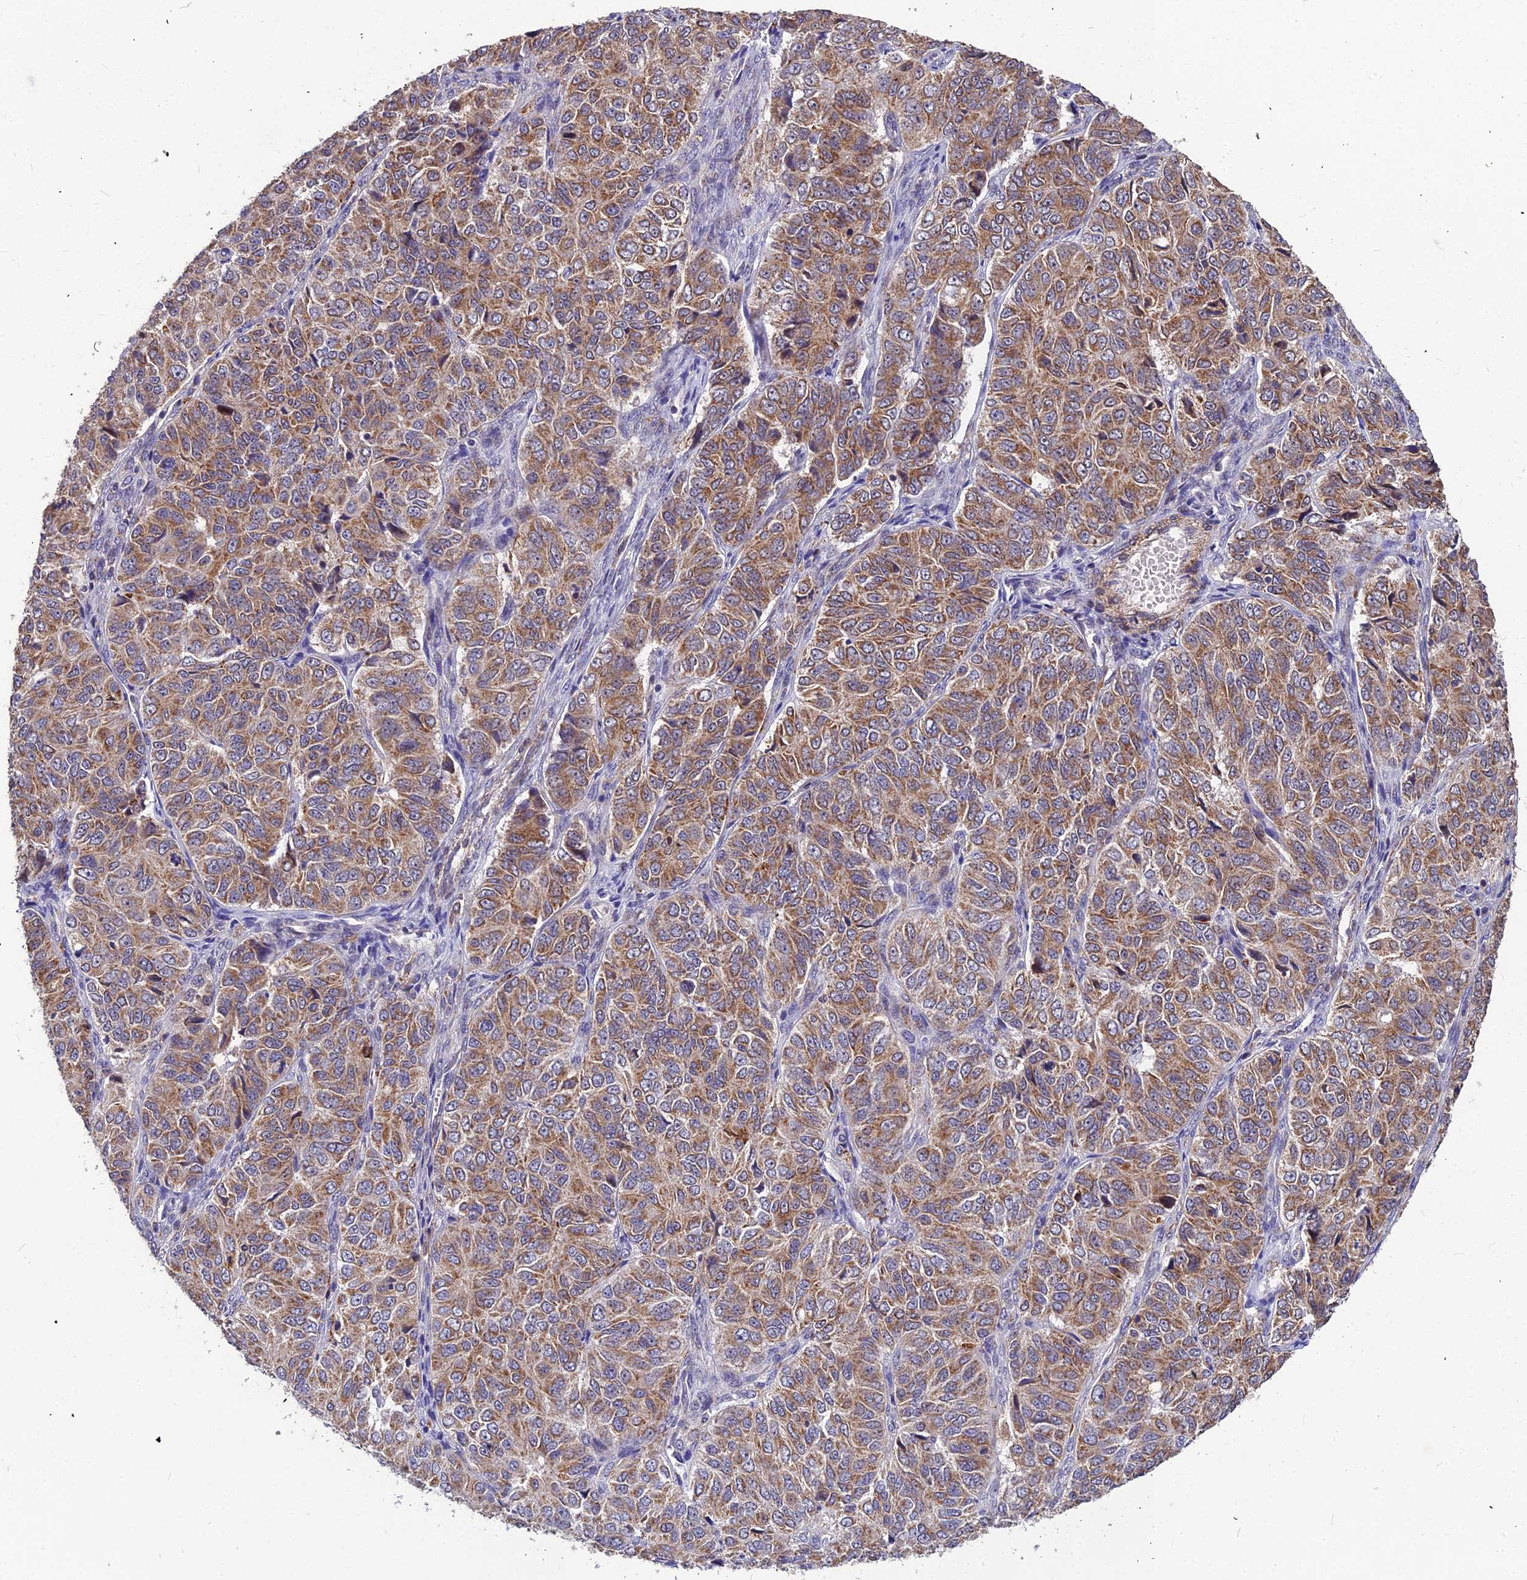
{"staining": {"intensity": "moderate", "quantity": ">75%", "location": "cytoplasmic/membranous"}, "tissue": "ovarian cancer", "cell_type": "Tumor cells", "image_type": "cancer", "snomed": [{"axis": "morphology", "description": "Carcinoma, endometroid"}, {"axis": "topography", "description": "Ovary"}], "caption": "IHC image of neoplastic tissue: human ovarian cancer (endometroid carcinoma) stained using IHC reveals medium levels of moderate protein expression localized specifically in the cytoplasmic/membranous of tumor cells, appearing as a cytoplasmic/membranous brown color.", "gene": "LEKR1", "patient": {"sex": "female", "age": 51}}